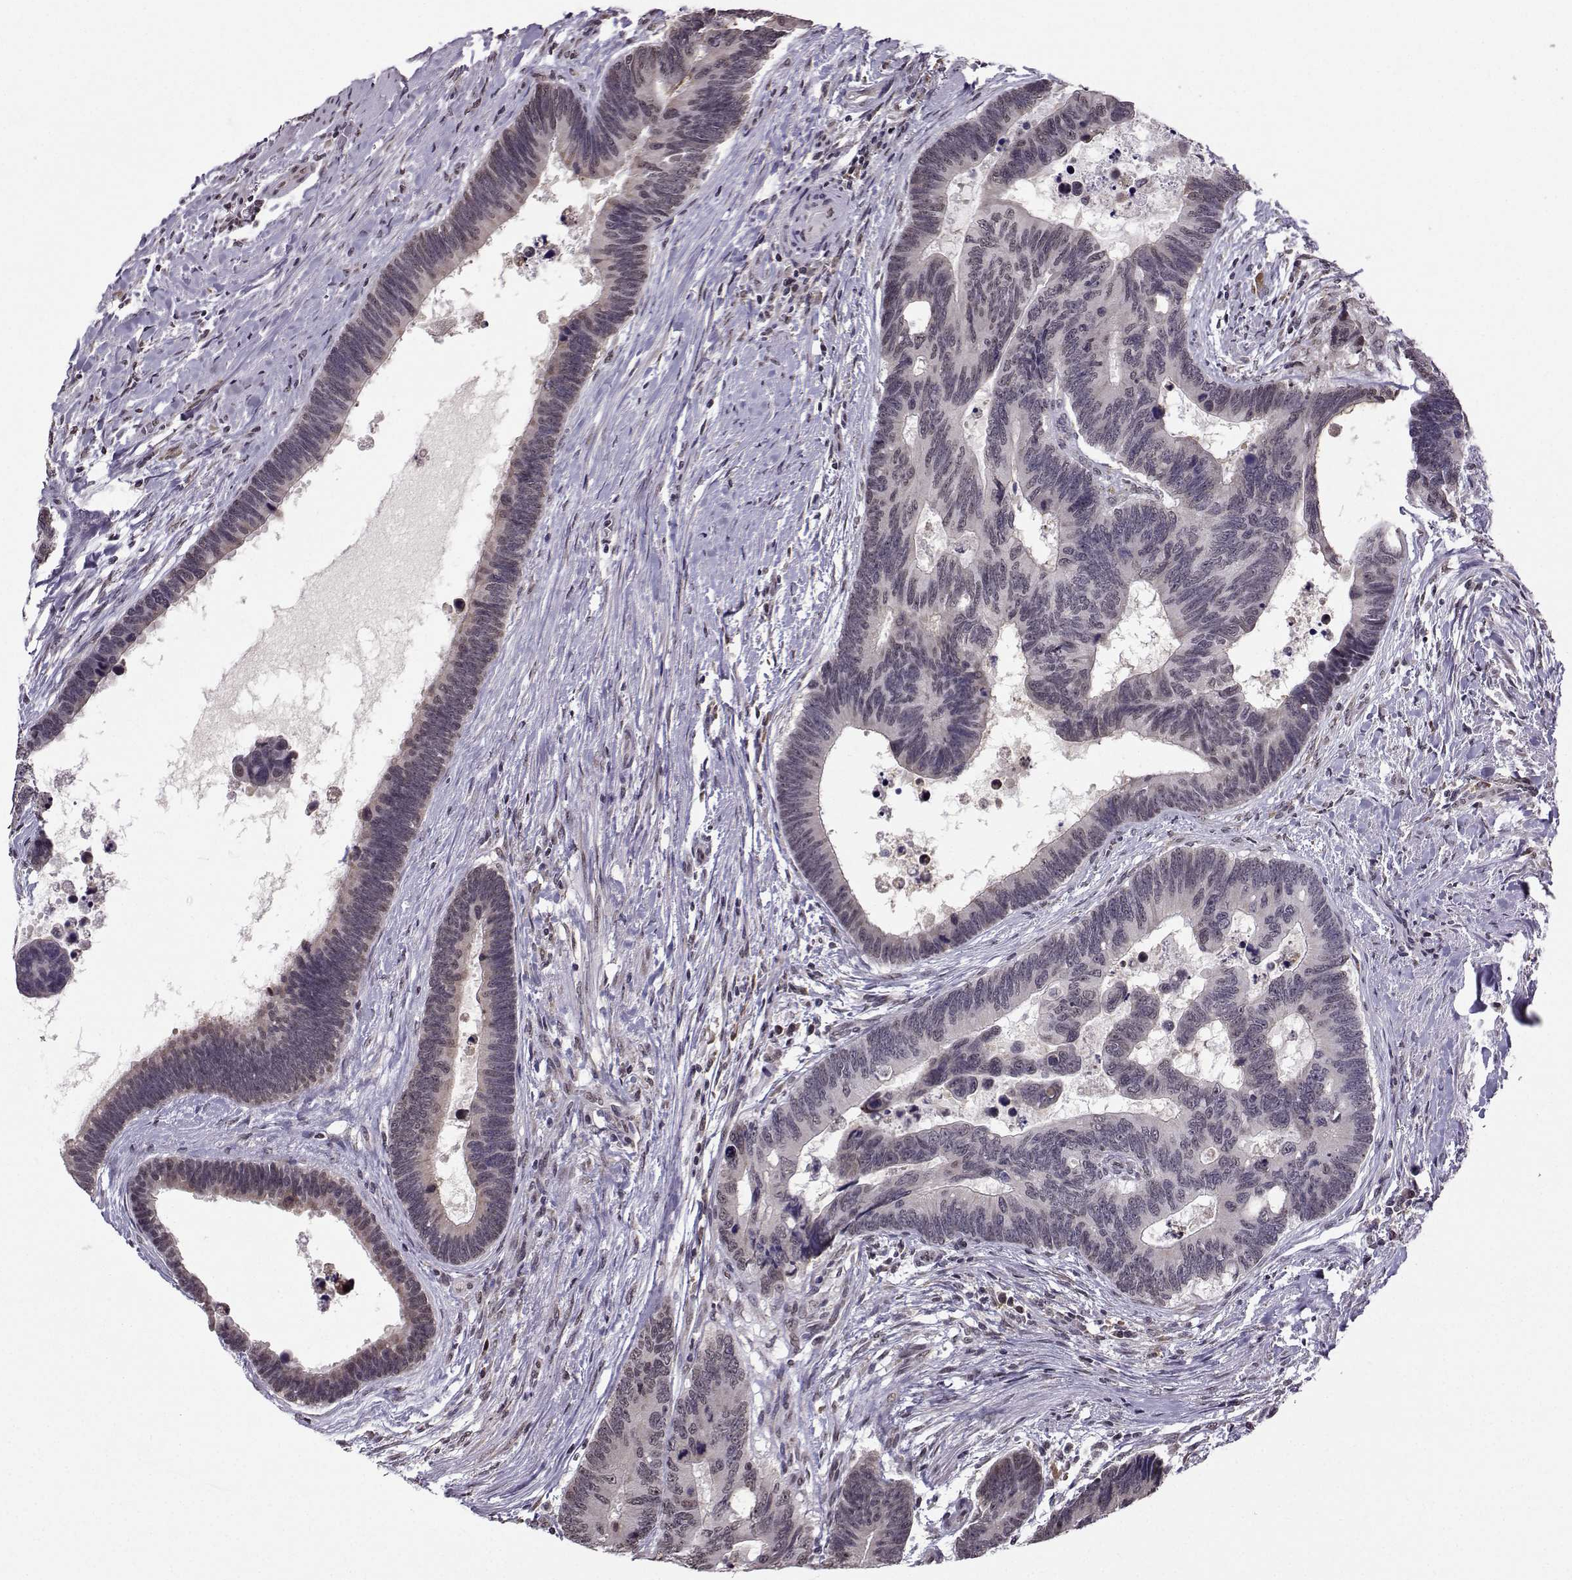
{"staining": {"intensity": "negative", "quantity": "none", "location": "none"}, "tissue": "colorectal cancer", "cell_type": "Tumor cells", "image_type": "cancer", "snomed": [{"axis": "morphology", "description": "Adenocarcinoma, NOS"}, {"axis": "topography", "description": "Colon"}], "caption": "This is a photomicrograph of immunohistochemistry (IHC) staining of adenocarcinoma (colorectal), which shows no expression in tumor cells.", "gene": "EZH1", "patient": {"sex": "female", "age": 77}}